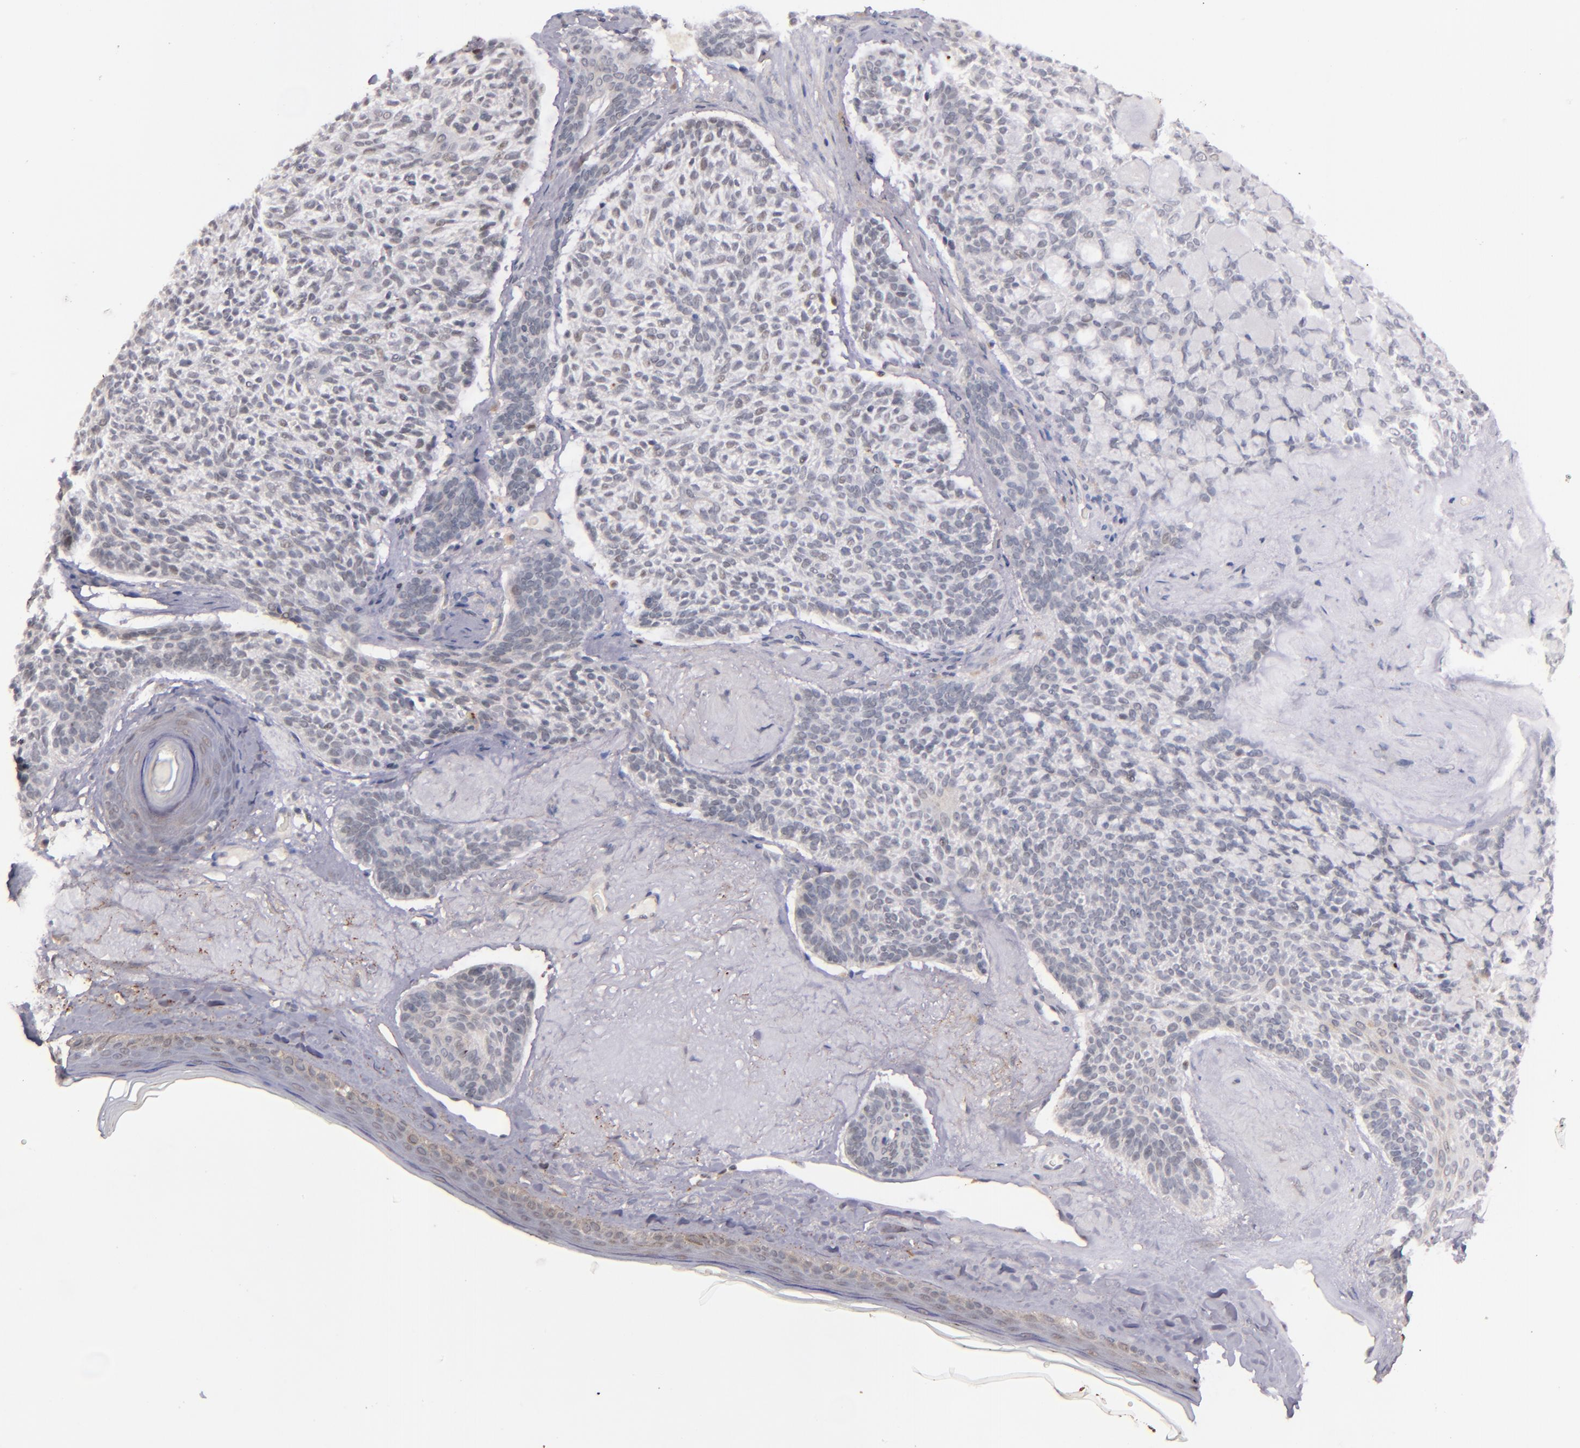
{"staining": {"intensity": "negative", "quantity": "none", "location": "none"}, "tissue": "skin cancer", "cell_type": "Tumor cells", "image_type": "cancer", "snomed": [{"axis": "morphology", "description": "Normal tissue, NOS"}, {"axis": "morphology", "description": "Basal cell carcinoma"}, {"axis": "topography", "description": "Skin"}], "caption": "There is no significant positivity in tumor cells of skin basal cell carcinoma.", "gene": "SYP", "patient": {"sex": "female", "age": 70}}